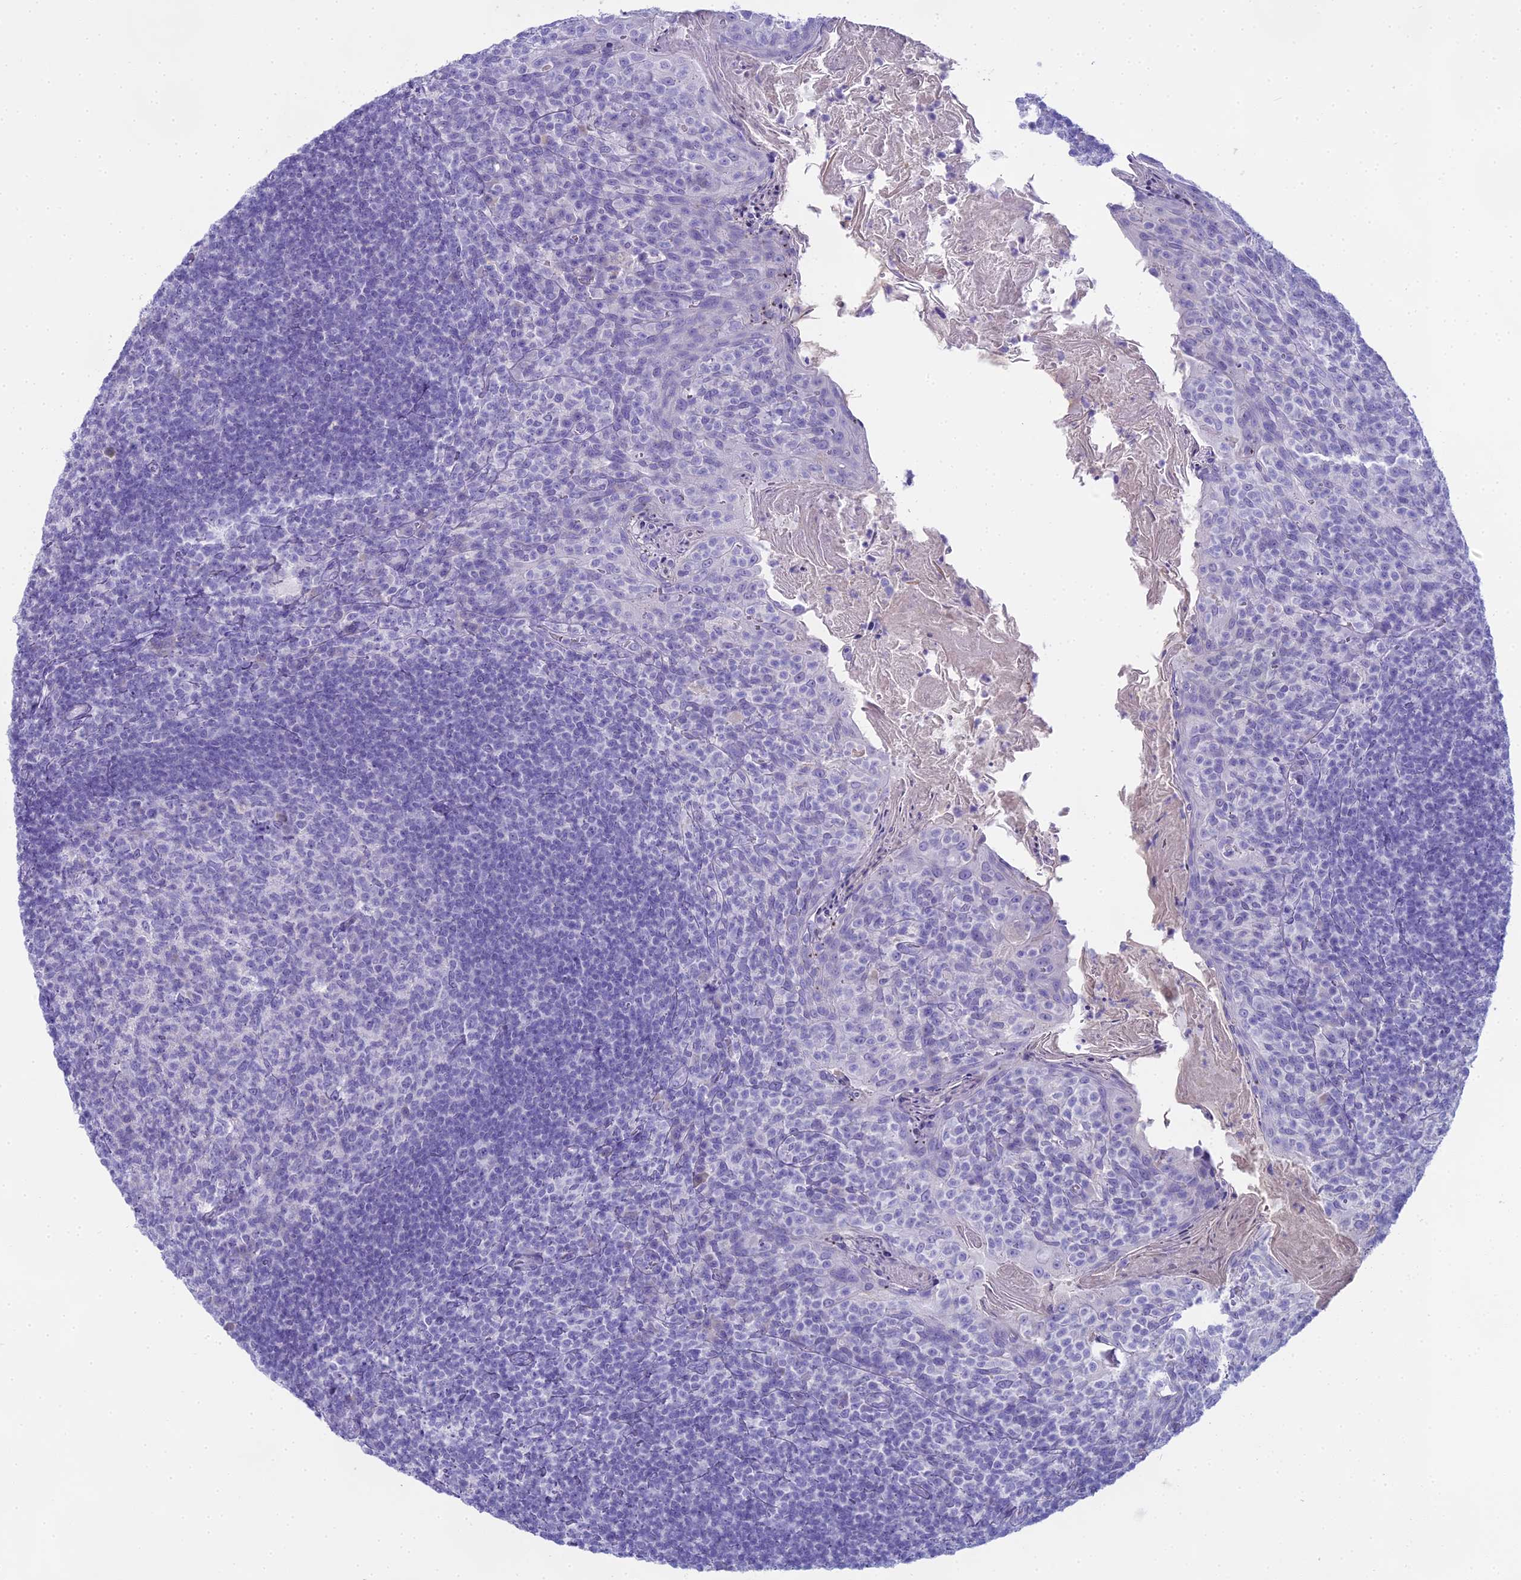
{"staining": {"intensity": "negative", "quantity": "none", "location": "none"}, "tissue": "tonsil", "cell_type": "Germinal center cells", "image_type": "normal", "snomed": [{"axis": "morphology", "description": "Normal tissue, NOS"}, {"axis": "topography", "description": "Tonsil"}], "caption": "High power microscopy image of an immunohistochemistry (IHC) photomicrograph of benign tonsil, revealing no significant staining in germinal center cells.", "gene": "UNC80", "patient": {"sex": "female", "age": 10}}